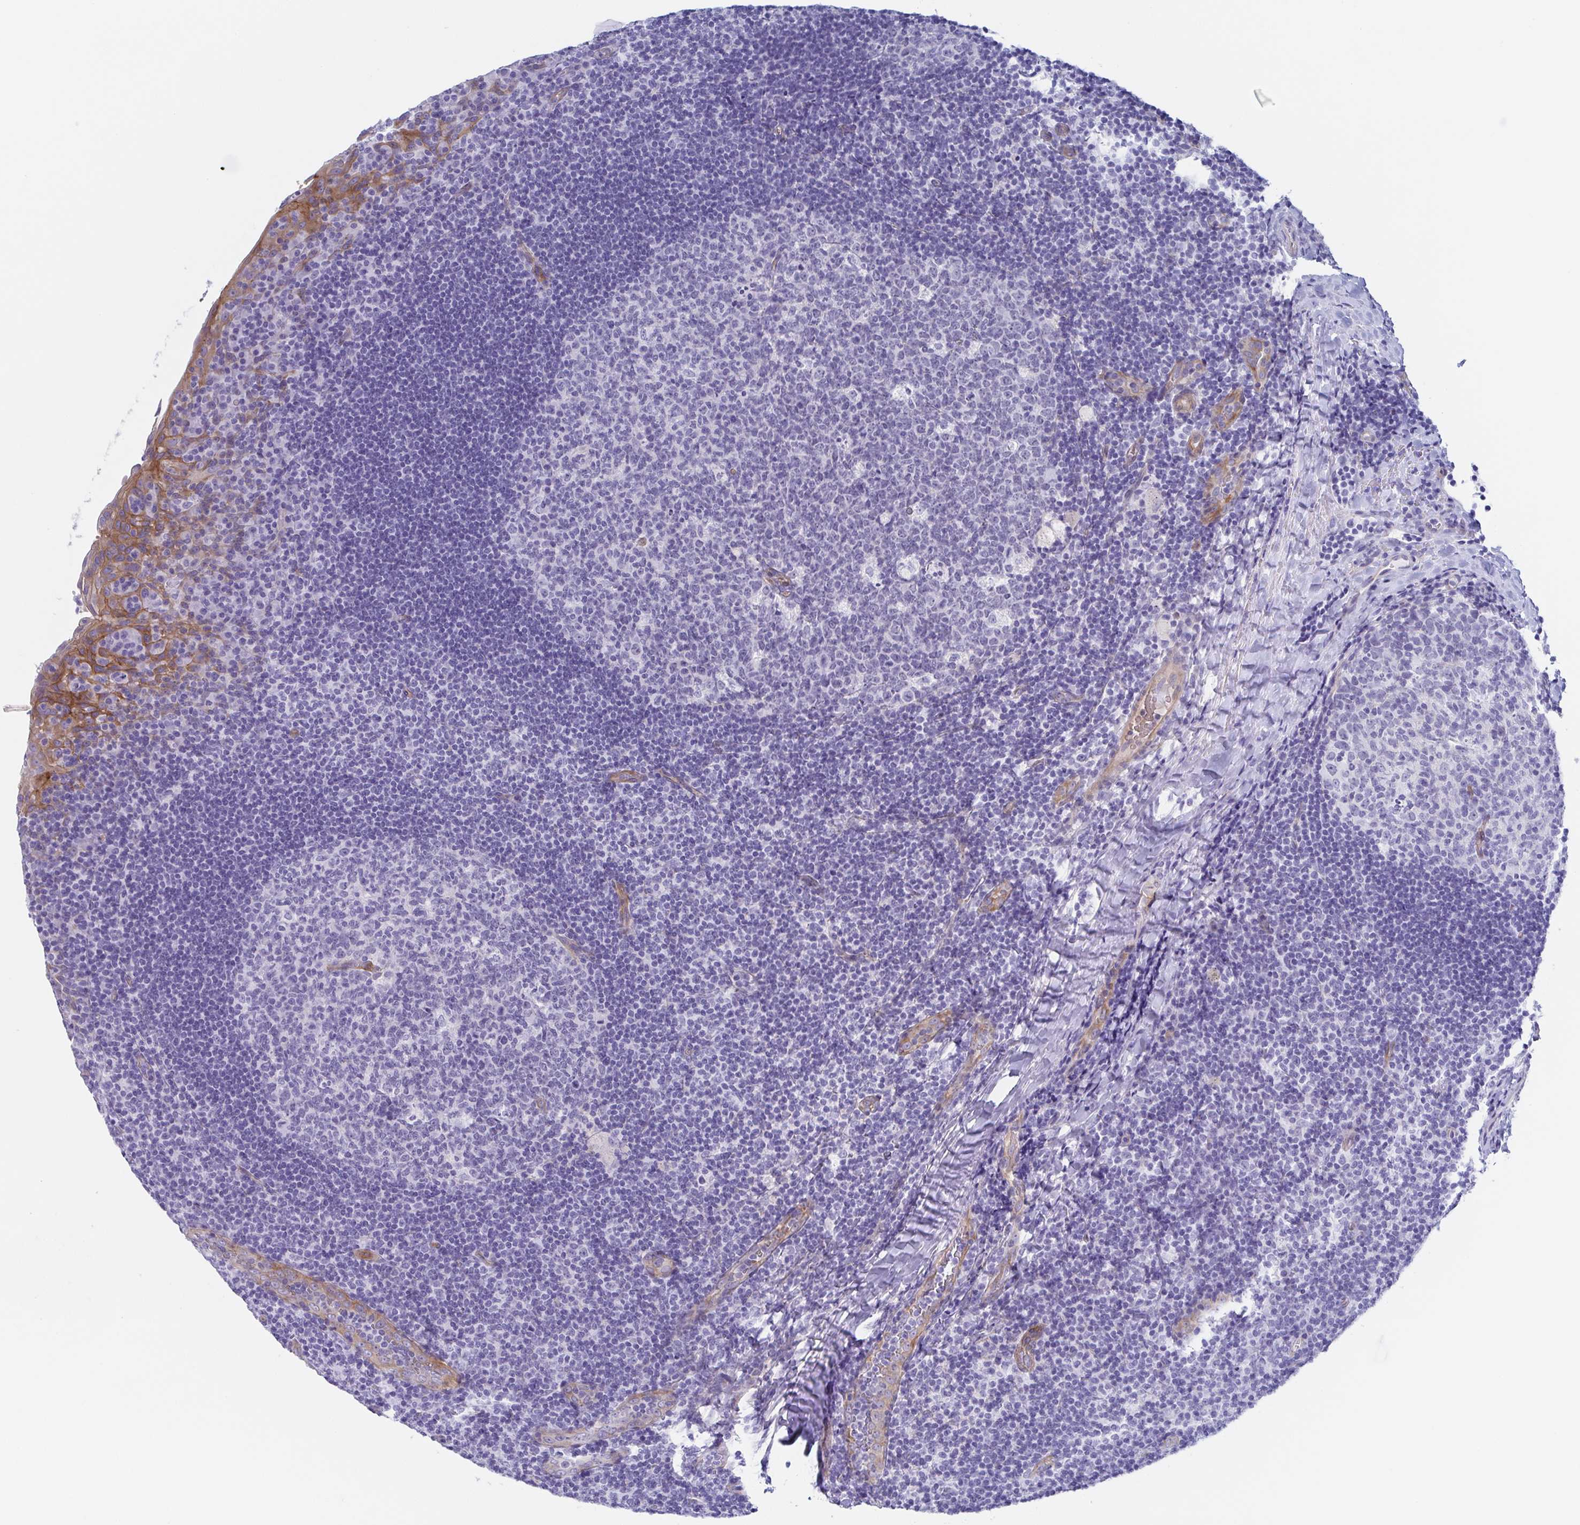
{"staining": {"intensity": "negative", "quantity": "none", "location": "none"}, "tissue": "tonsil", "cell_type": "Germinal center cells", "image_type": "normal", "snomed": [{"axis": "morphology", "description": "Normal tissue, NOS"}, {"axis": "topography", "description": "Tonsil"}], "caption": "A histopathology image of human tonsil is negative for staining in germinal center cells. Brightfield microscopy of IHC stained with DAB (3,3'-diaminobenzidine) (brown) and hematoxylin (blue), captured at high magnification.", "gene": "DYNC1I1", "patient": {"sex": "male", "age": 17}}